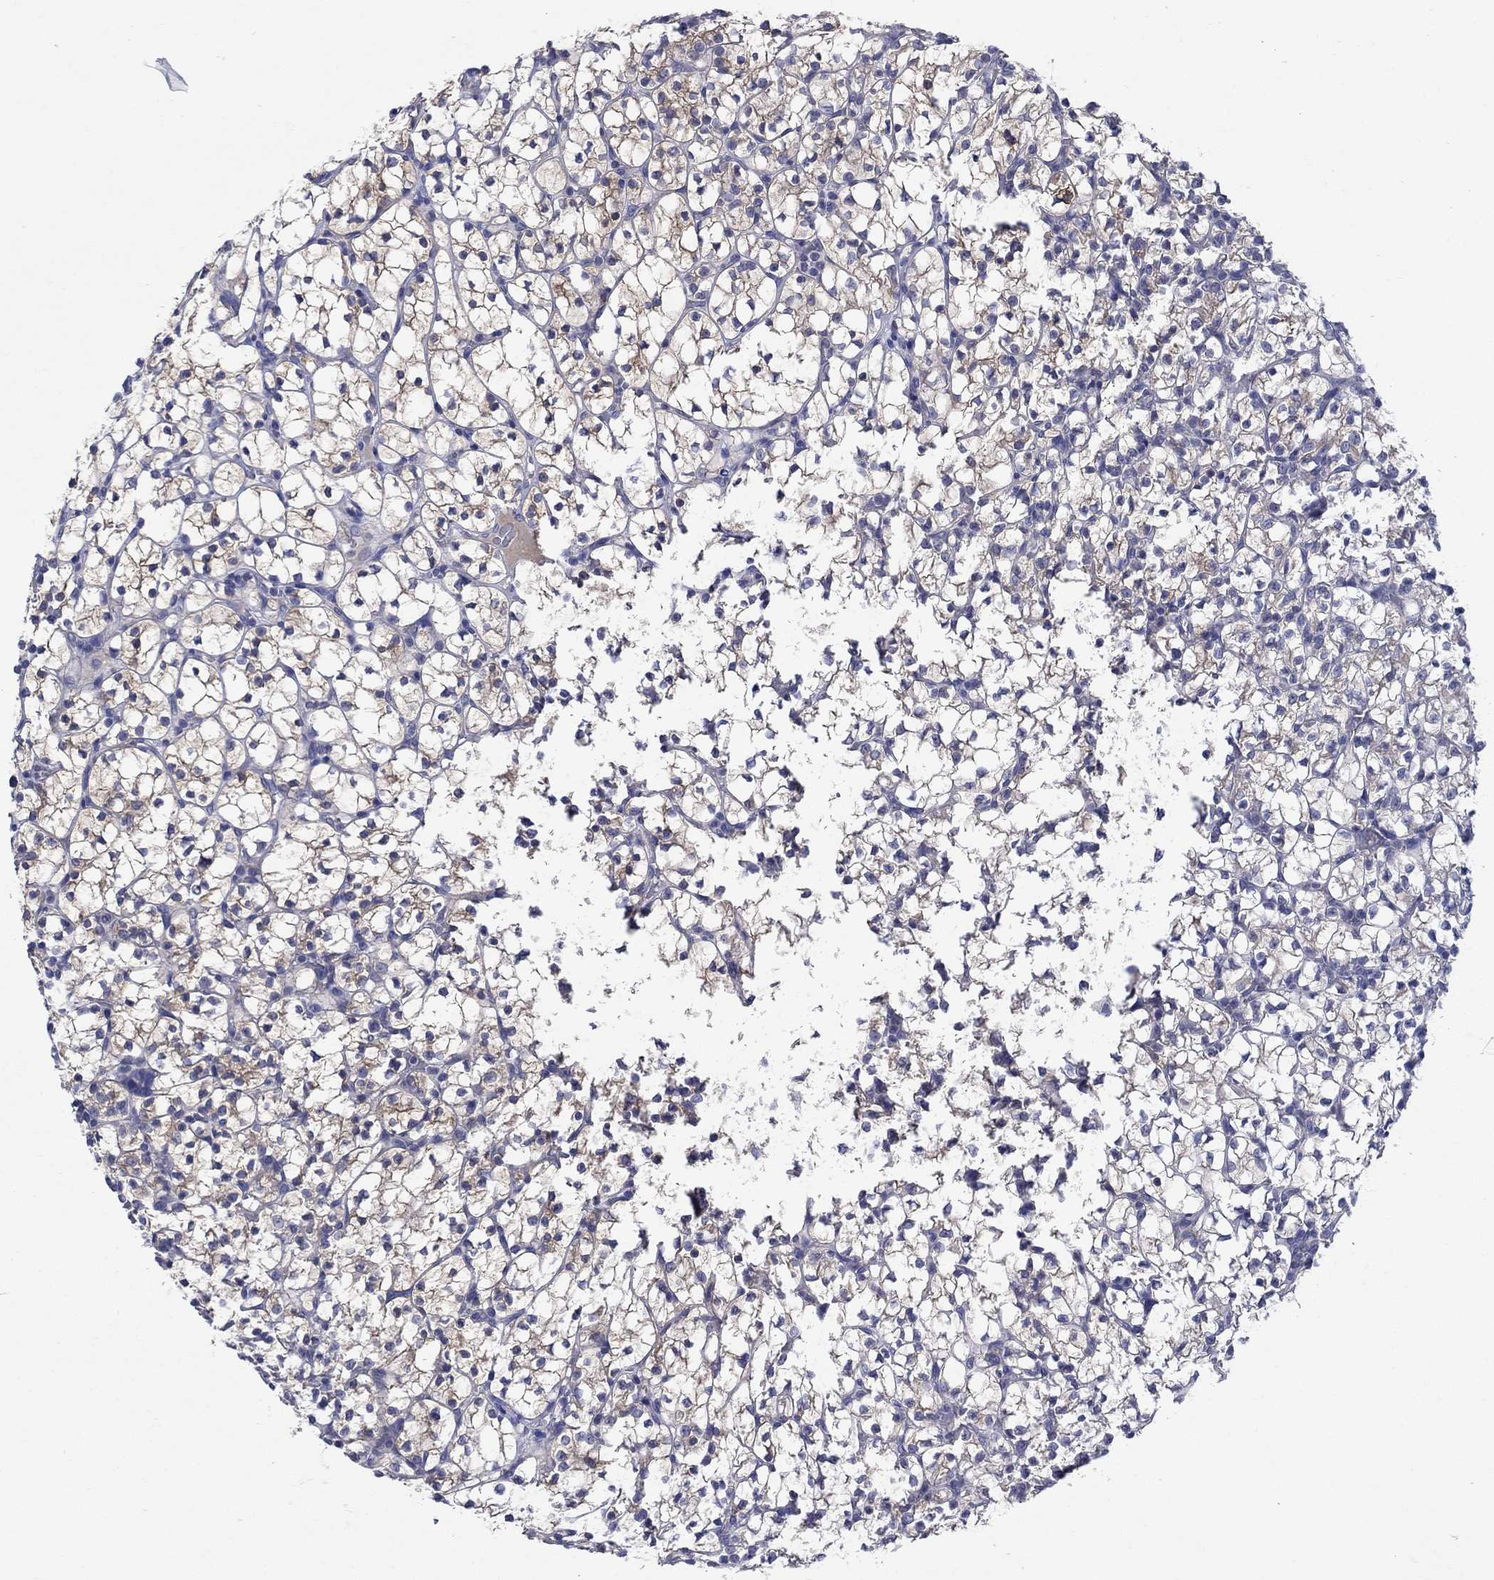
{"staining": {"intensity": "negative", "quantity": "none", "location": "none"}, "tissue": "renal cancer", "cell_type": "Tumor cells", "image_type": "cancer", "snomed": [{"axis": "morphology", "description": "Adenocarcinoma, NOS"}, {"axis": "topography", "description": "Kidney"}], "caption": "Immunohistochemical staining of human renal cancer reveals no significant positivity in tumor cells. (Brightfield microscopy of DAB (3,3'-diaminobenzidine) immunohistochemistry (IHC) at high magnification).", "gene": "SULT2B1", "patient": {"sex": "female", "age": 89}}